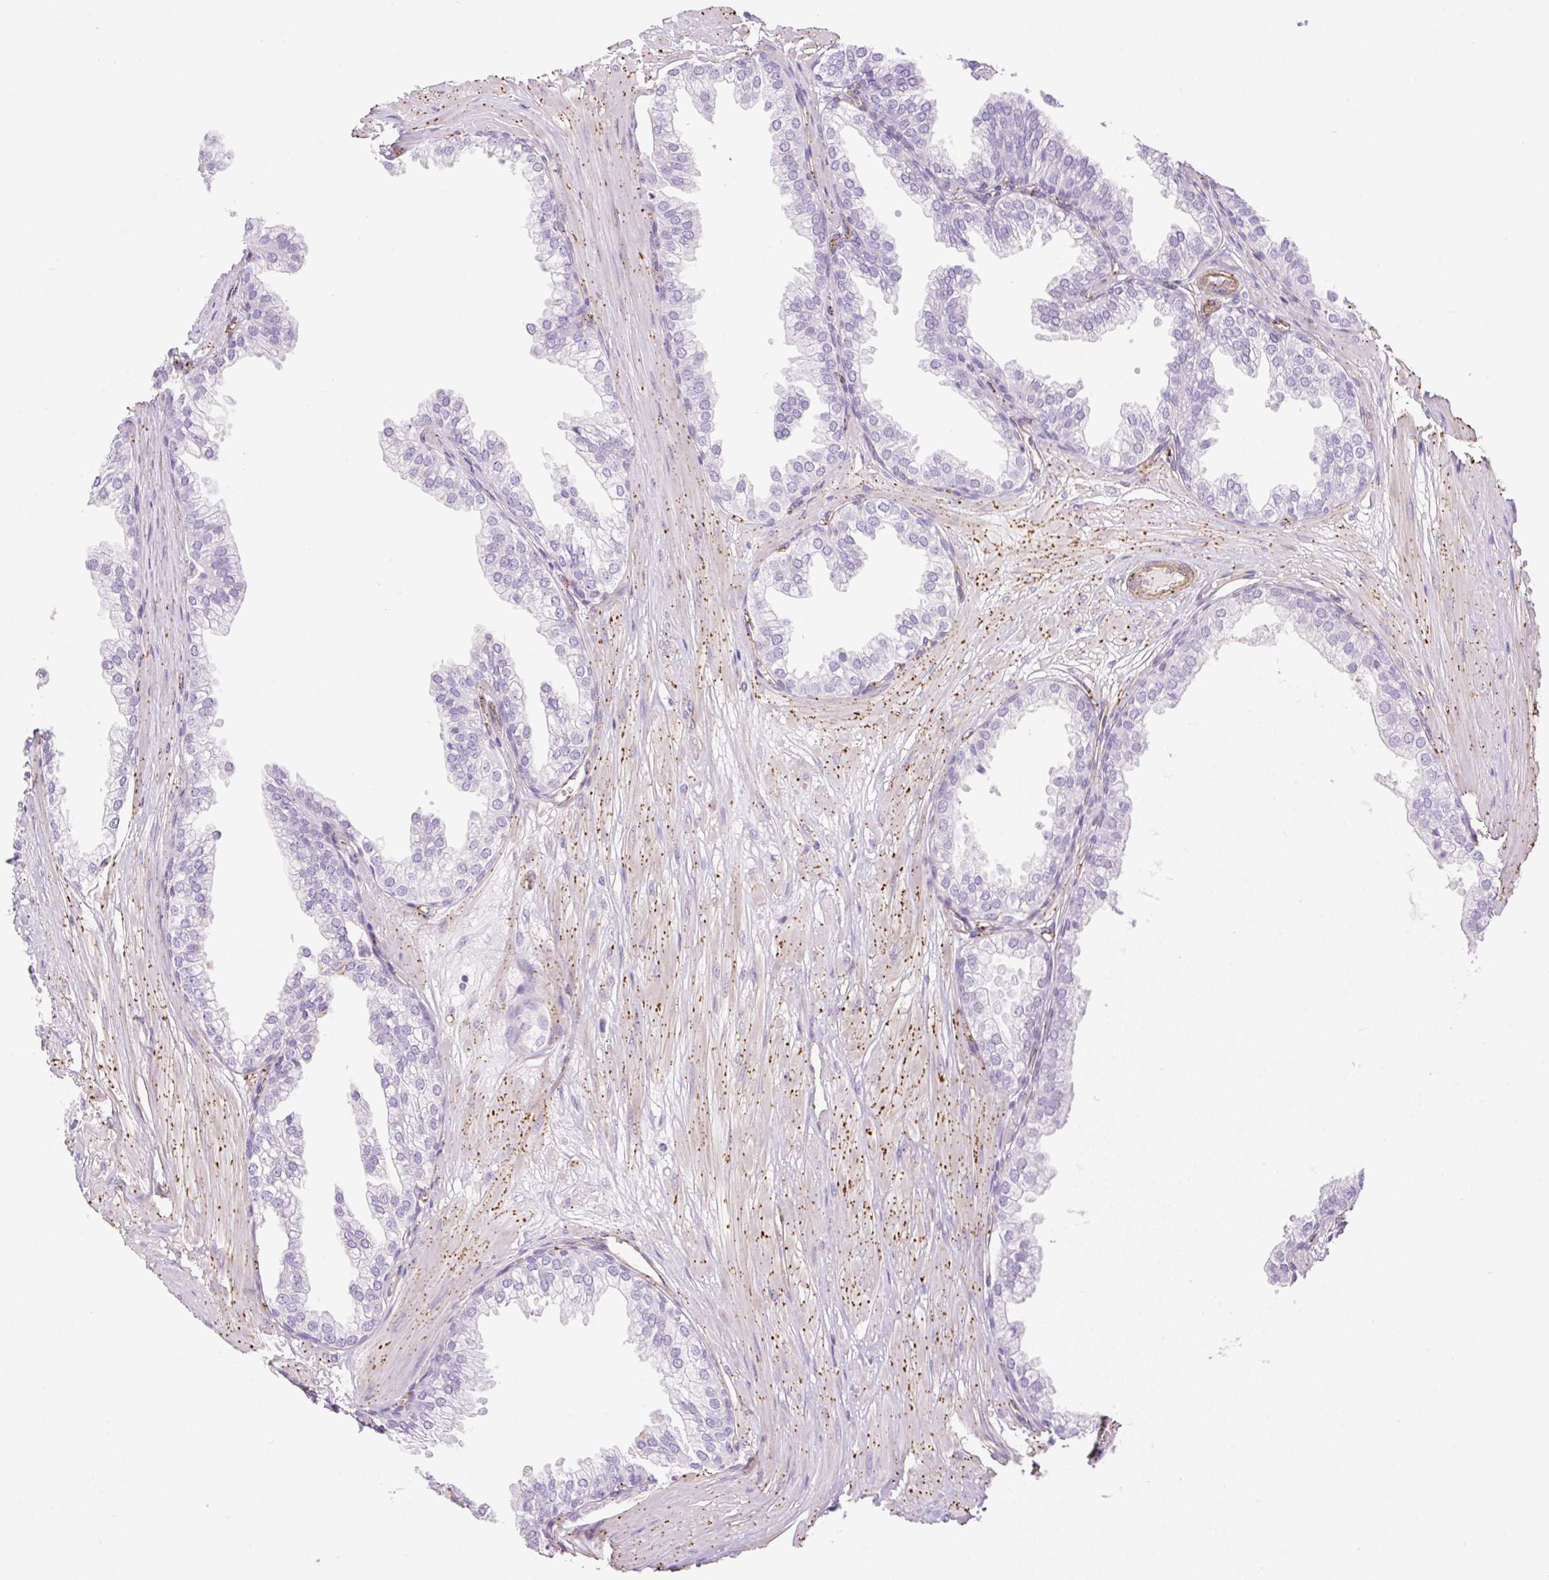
{"staining": {"intensity": "negative", "quantity": "none", "location": "none"}, "tissue": "prostate", "cell_type": "Glandular cells", "image_type": "normal", "snomed": [{"axis": "morphology", "description": "Normal tissue, NOS"}, {"axis": "topography", "description": "Prostate"}, {"axis": "topography", "description": "Peripheral nerve tissue"}], "caption": "The image exhibits no staining of glandular cells in normal prostate. (DAB (3,3'-diaminobenzidine) immunohistochemistry (IHC), high magnification).", "gene": "EHD1", "patient": {"sex": "male", "age": 55}}